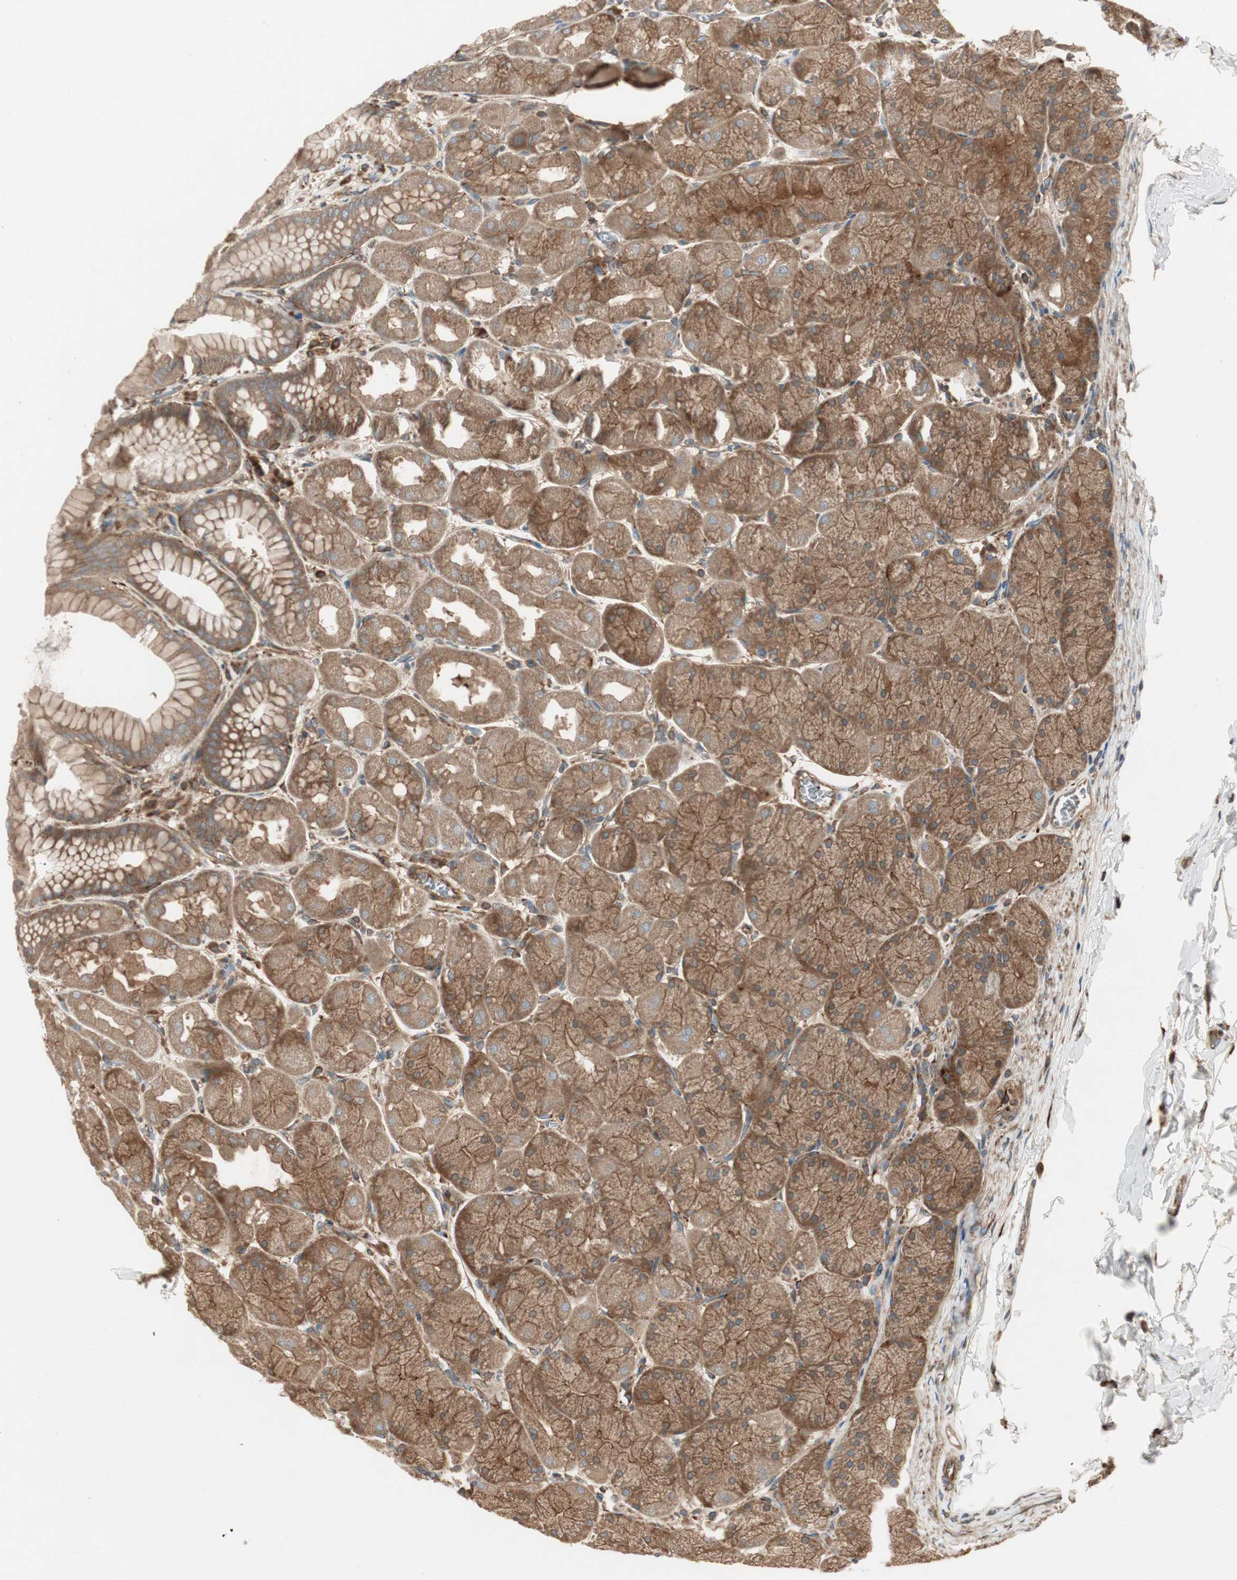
{"staining": {"intensity": "moderate", "quantity": ">75%", "location": "cytoplasmic/membranous"}, "tissue": "stomach", "cell_type": "Glandular cells", "image_type": "normal", "snomed": [{"axis": "morphology", "description": "Normal tissue, NOS"}, {"axis": "topography", "description": "Stomach, upper"}], "caption": "IHC (DAB (3,3'-diaminobenzidine)) staining of unremarkable stomach demonstrates moderate cytoplasmic/membranous protein positivity in approximately >75% of glandular cells. The protein of interest is shown in brown color, while the nuclei are stained blue.", "gene": "PRKG1", "patient": {"sex": "female", "age": 56}}